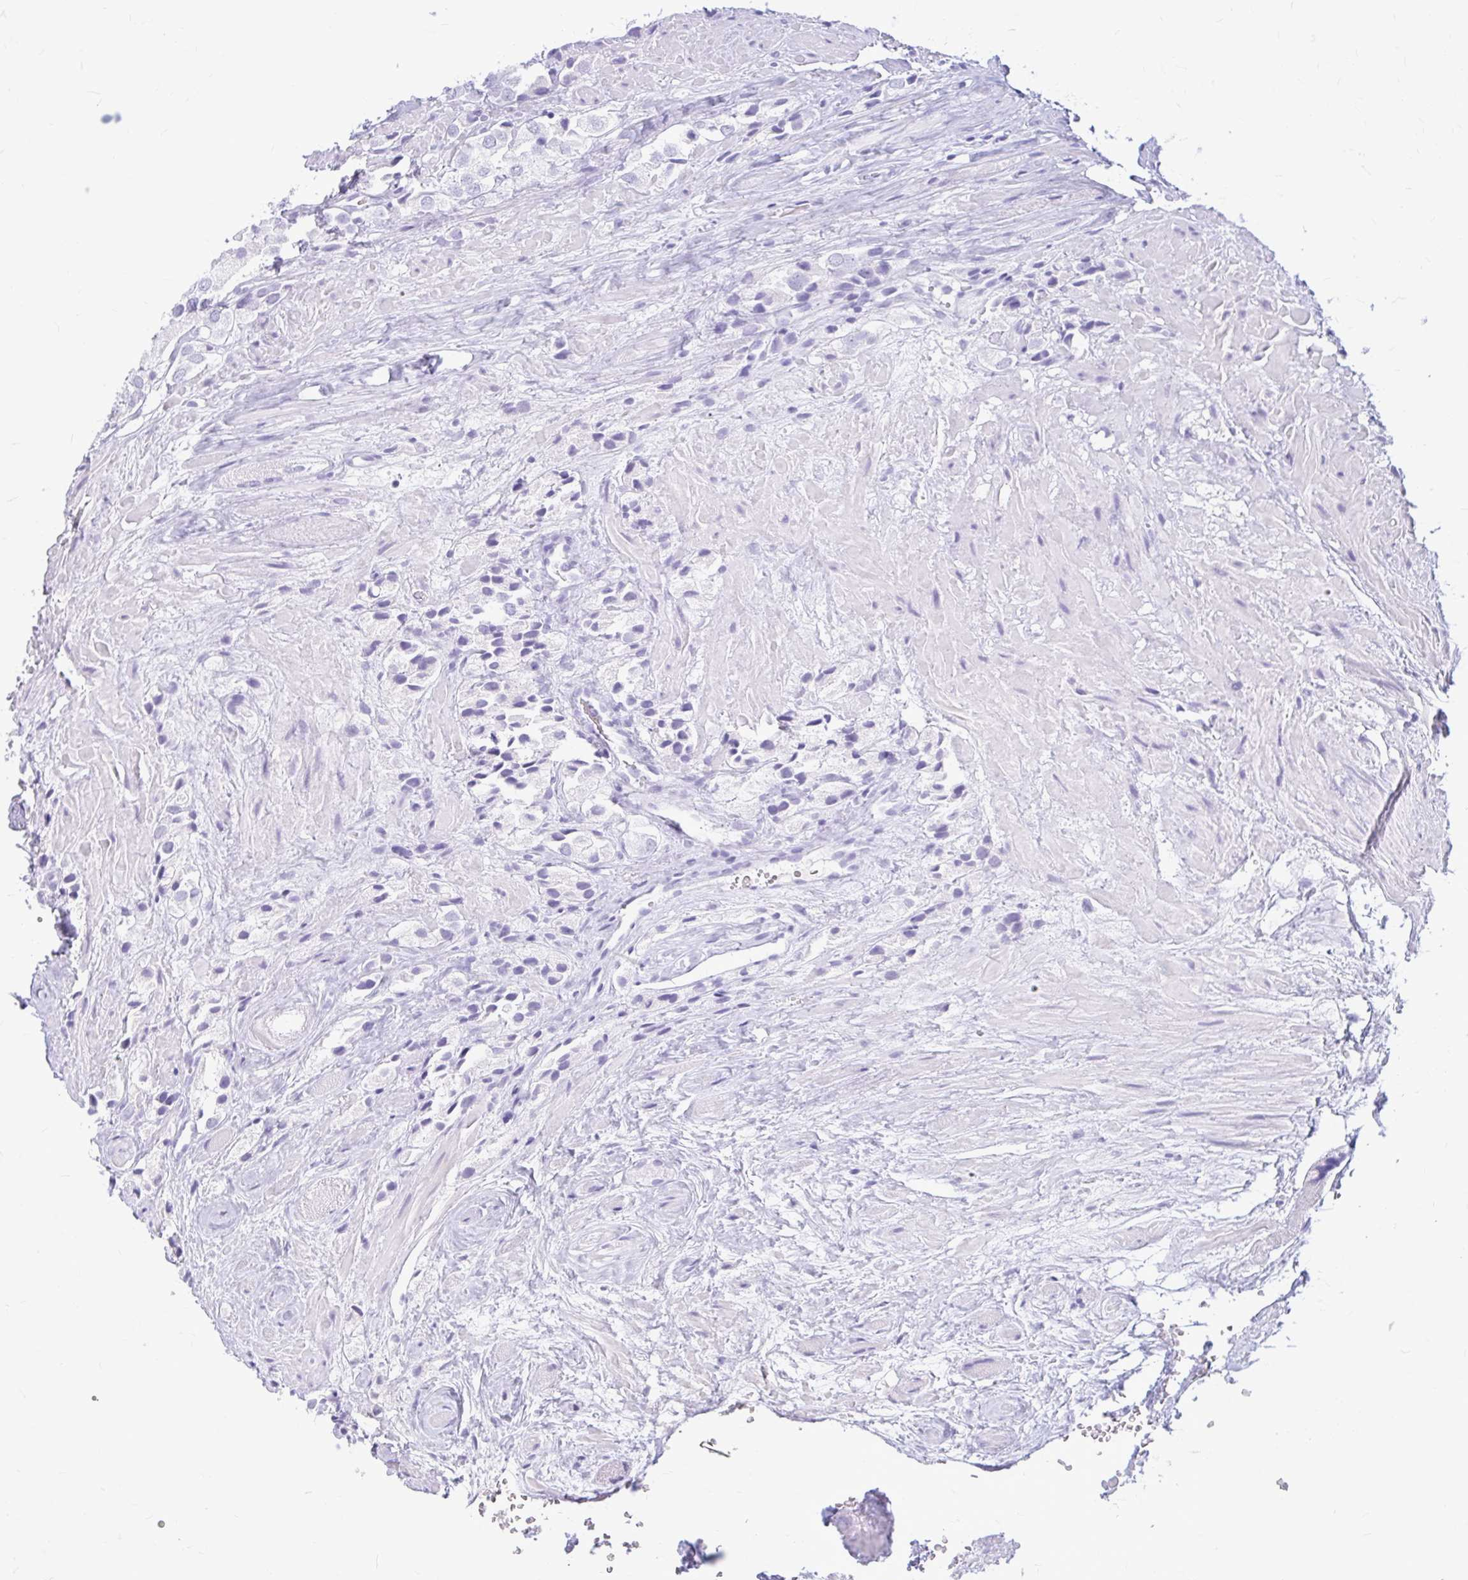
{"staining": {"intensity": "negative", "quantity": "none", "location": "none"}, "tissue": "prostate cancer", "cell_type": "Tumor cells", "image_type": "cancer", "snomed": [{"axis": "morphology", "description": "Adenocarcinoma, High grade"}, {"axis": "topography", "description": "Prostate and seminal vesicle, NOS"}], "caption": "Prostate cancer (adenocarcinoma (high-grade)) stained for a protein using immunohistochemistry shows no staining tumor cells.", "gene": "KLHDC7A", "patient": {"sex": "male", "age": 64}}